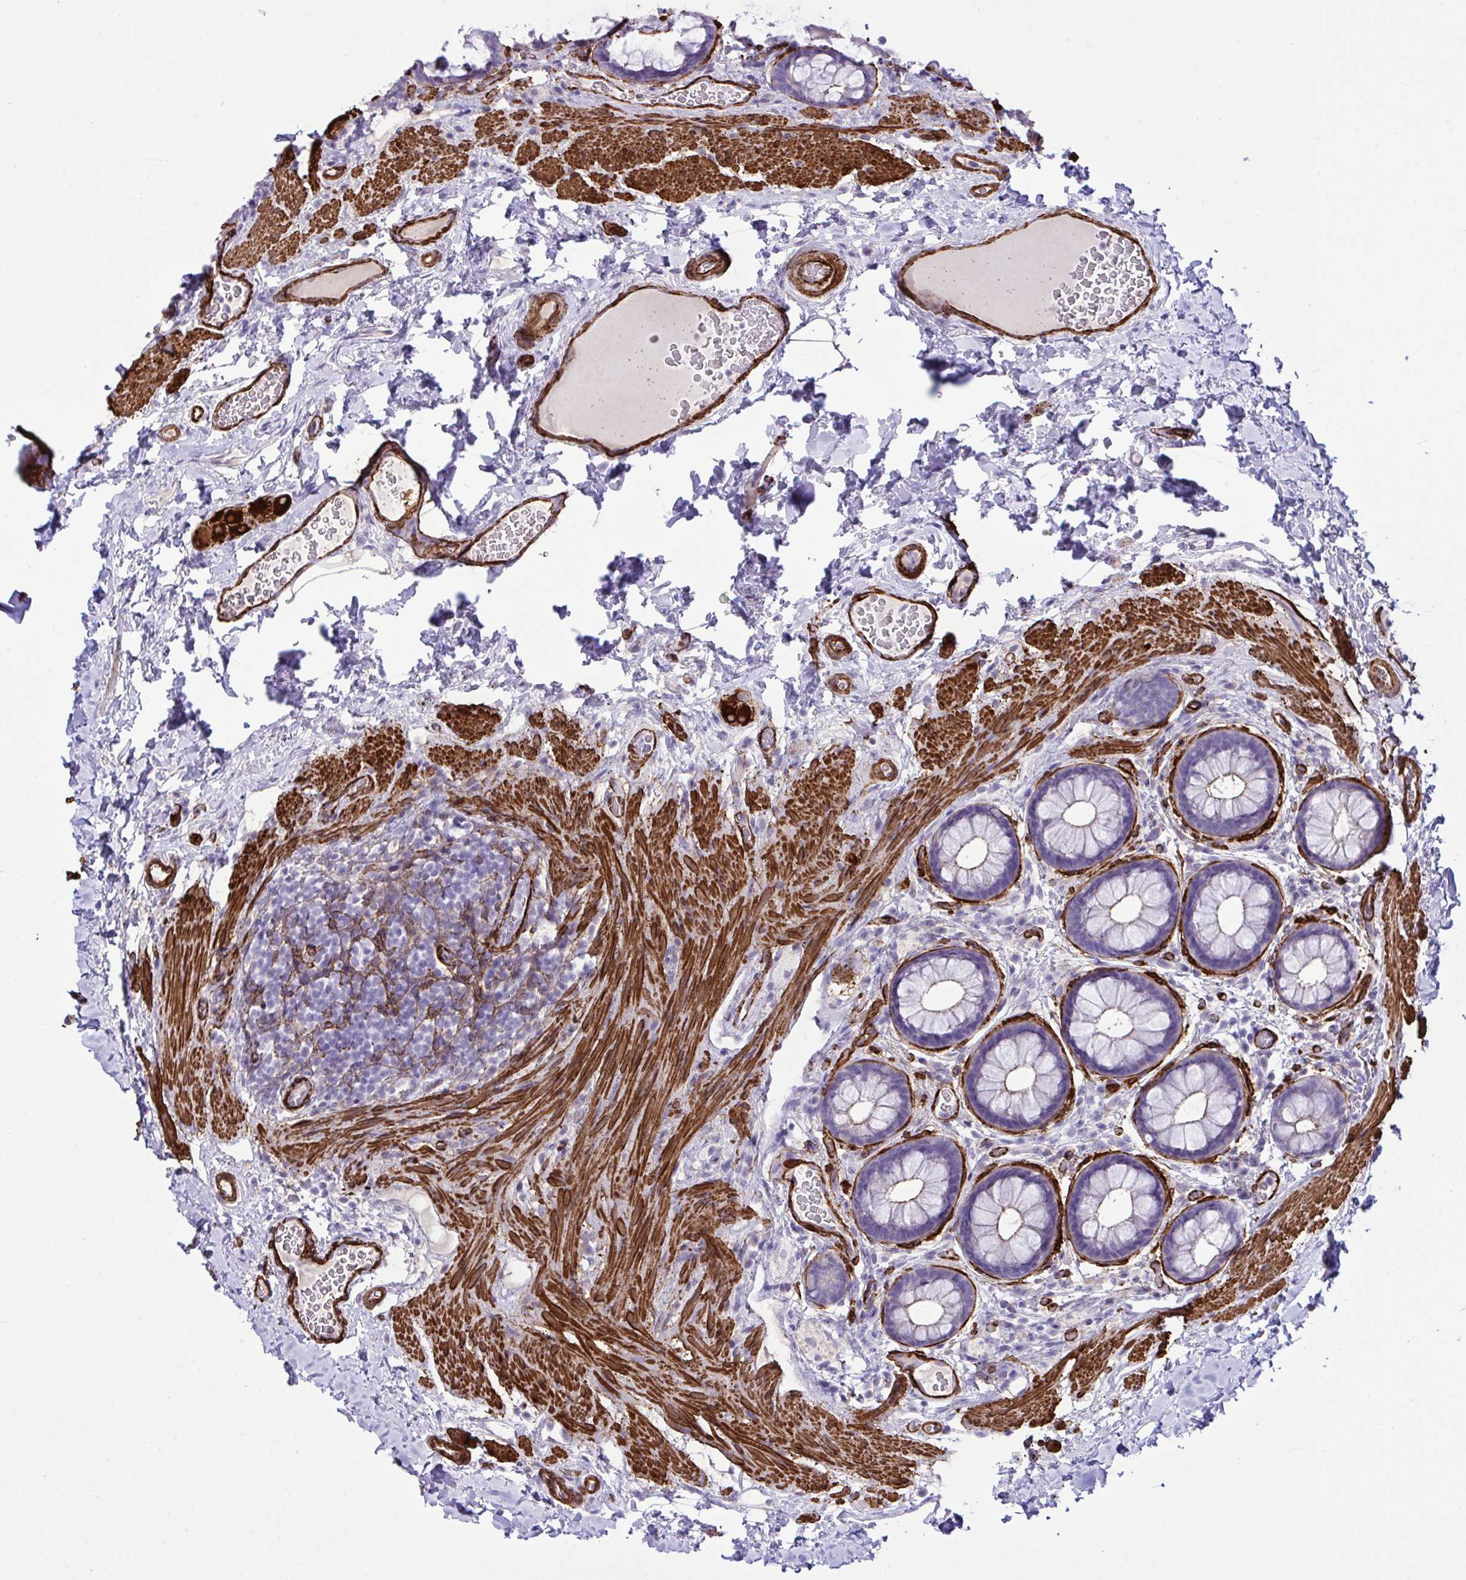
{"staining": {"intensity": "strong", "quantity": "<25%", "location": "cytoplasmic/membranous"}, "tissue": "rectum", "cell_type": "Glandular cells", "image_type": "normal", "snomed": [{"axis": "morphology", "description": "Normal tissue, NOS"}, {"axis": "topography", "description": "Rectum"}], "caption": "Immunohistochemical staining of unremarkable rectum reveals medium levels of strong cytoplasmic/membranous positivity in approximately <25% of glandular cells.", "gene": "SYNPO2L", "patient": {"sex": "female", "age": 69}}